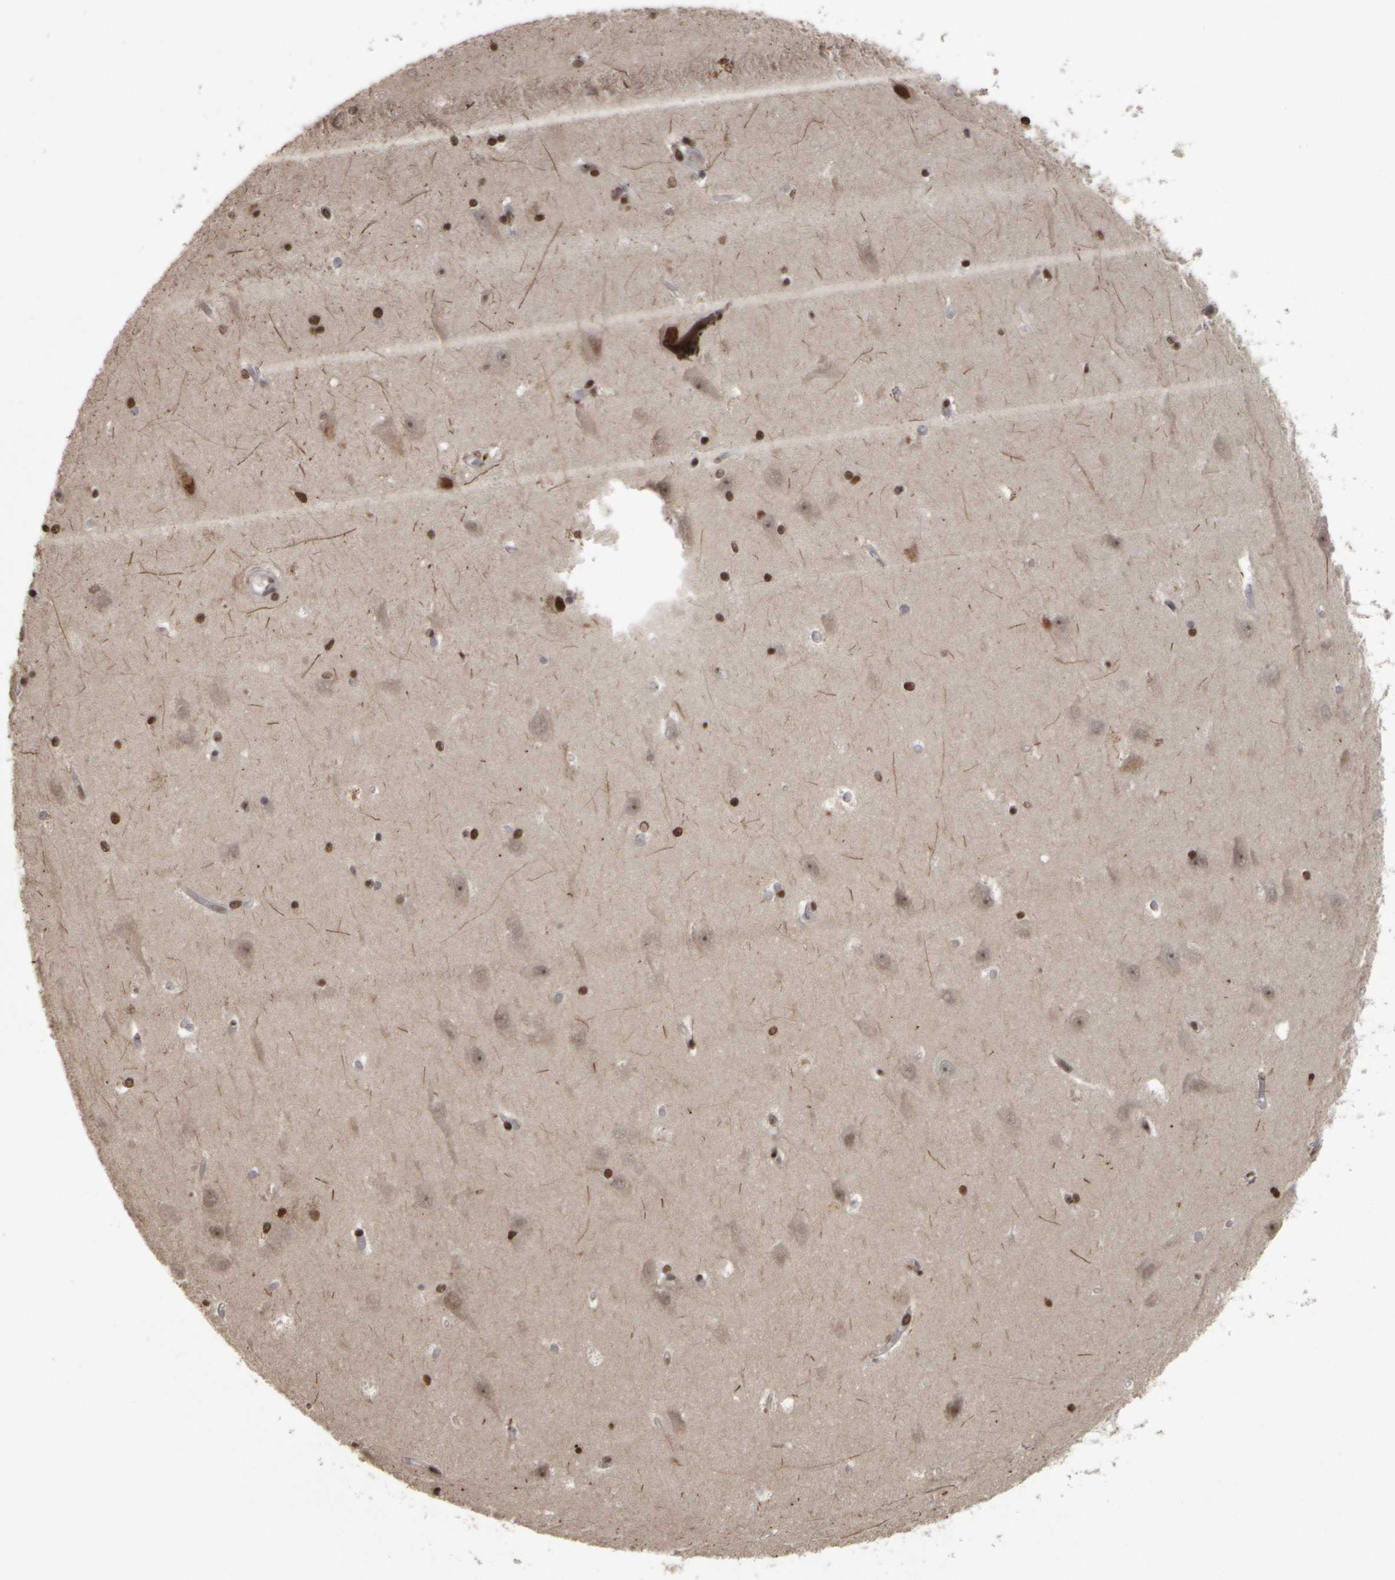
{"staining": {"intensity": "strong", "quantity": ">75%", "location": "nuclear"}, "tissue": "hippocampus", "cell_type": "Glial cells", "image_type": "normal", "snomed": [{"axis": "morphology", "description": "Normal tissue, NOS"}, {"axis": "topography", "description": "Hippocampus"}], "caption": "Hippocampus stained with immunohistochemistry reveals strong nuclear staining in about >75% of glial cells.", "gene": "ZFHX4", "patient": {"sex": "male", "age": 45}}